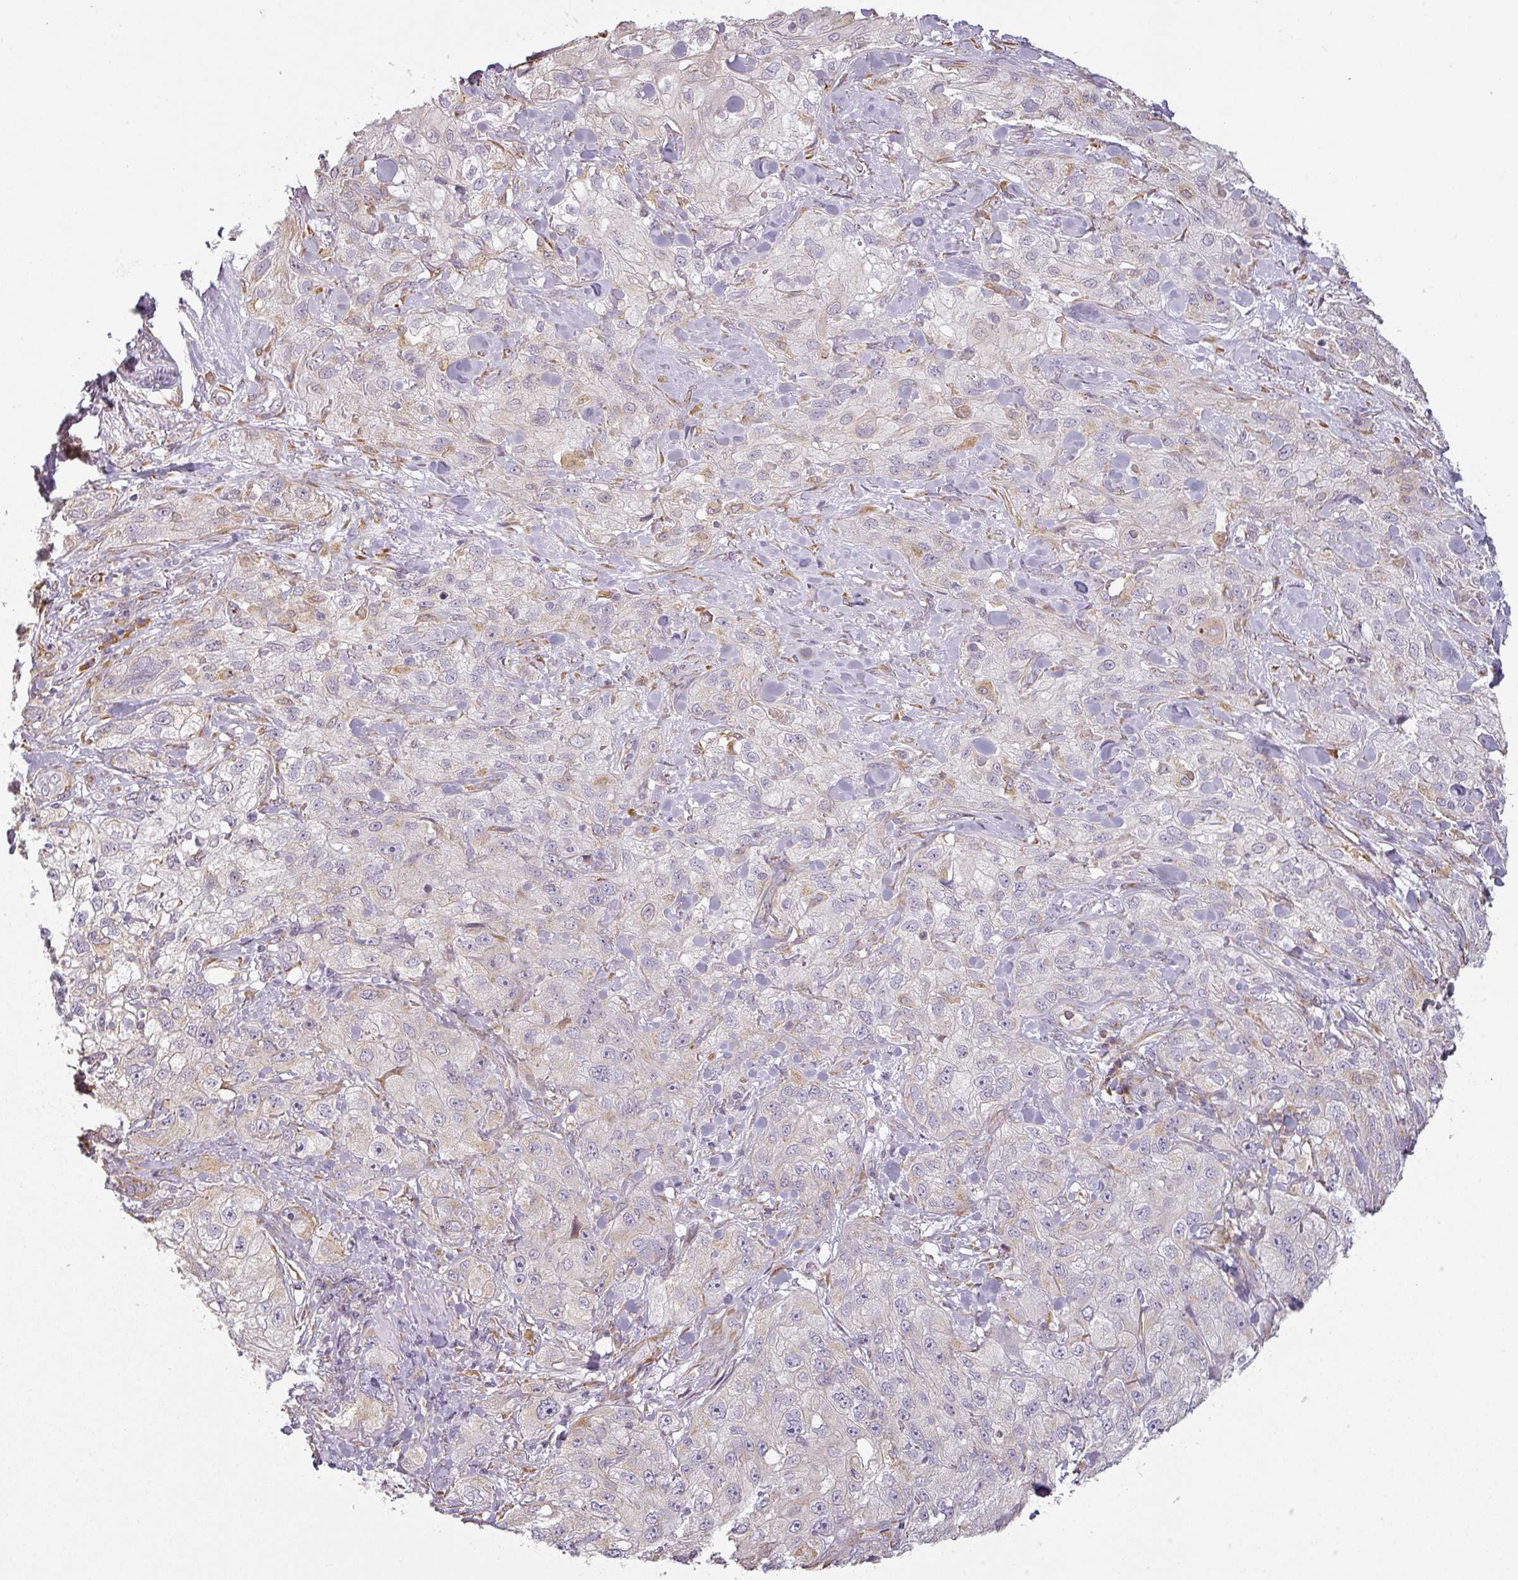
{"staining": {"intensity": "moderate", "quantity": "<25%", "location": "cytoplasmic/membranous"}, "tissue": "skin cancer", "cell_type": "Tumor cells", "image_type": "cancer", "snomed": [{"axis": "morphology", "description": "Squamous cell carcinoma, NOS"}, {"axis": "topography", "description": "Skin"}, {"axis": "topography", "description": "Vulva"}], "caption": "Immunohistochemical staining of squamous cell carcinoma (skin) exhibits low levels of moderate cytoplasmic/membranous expression in approximately <25% of tumor cells.", "gene": "CCDC144A", "patient": {"sex": "female", "age": 86}}